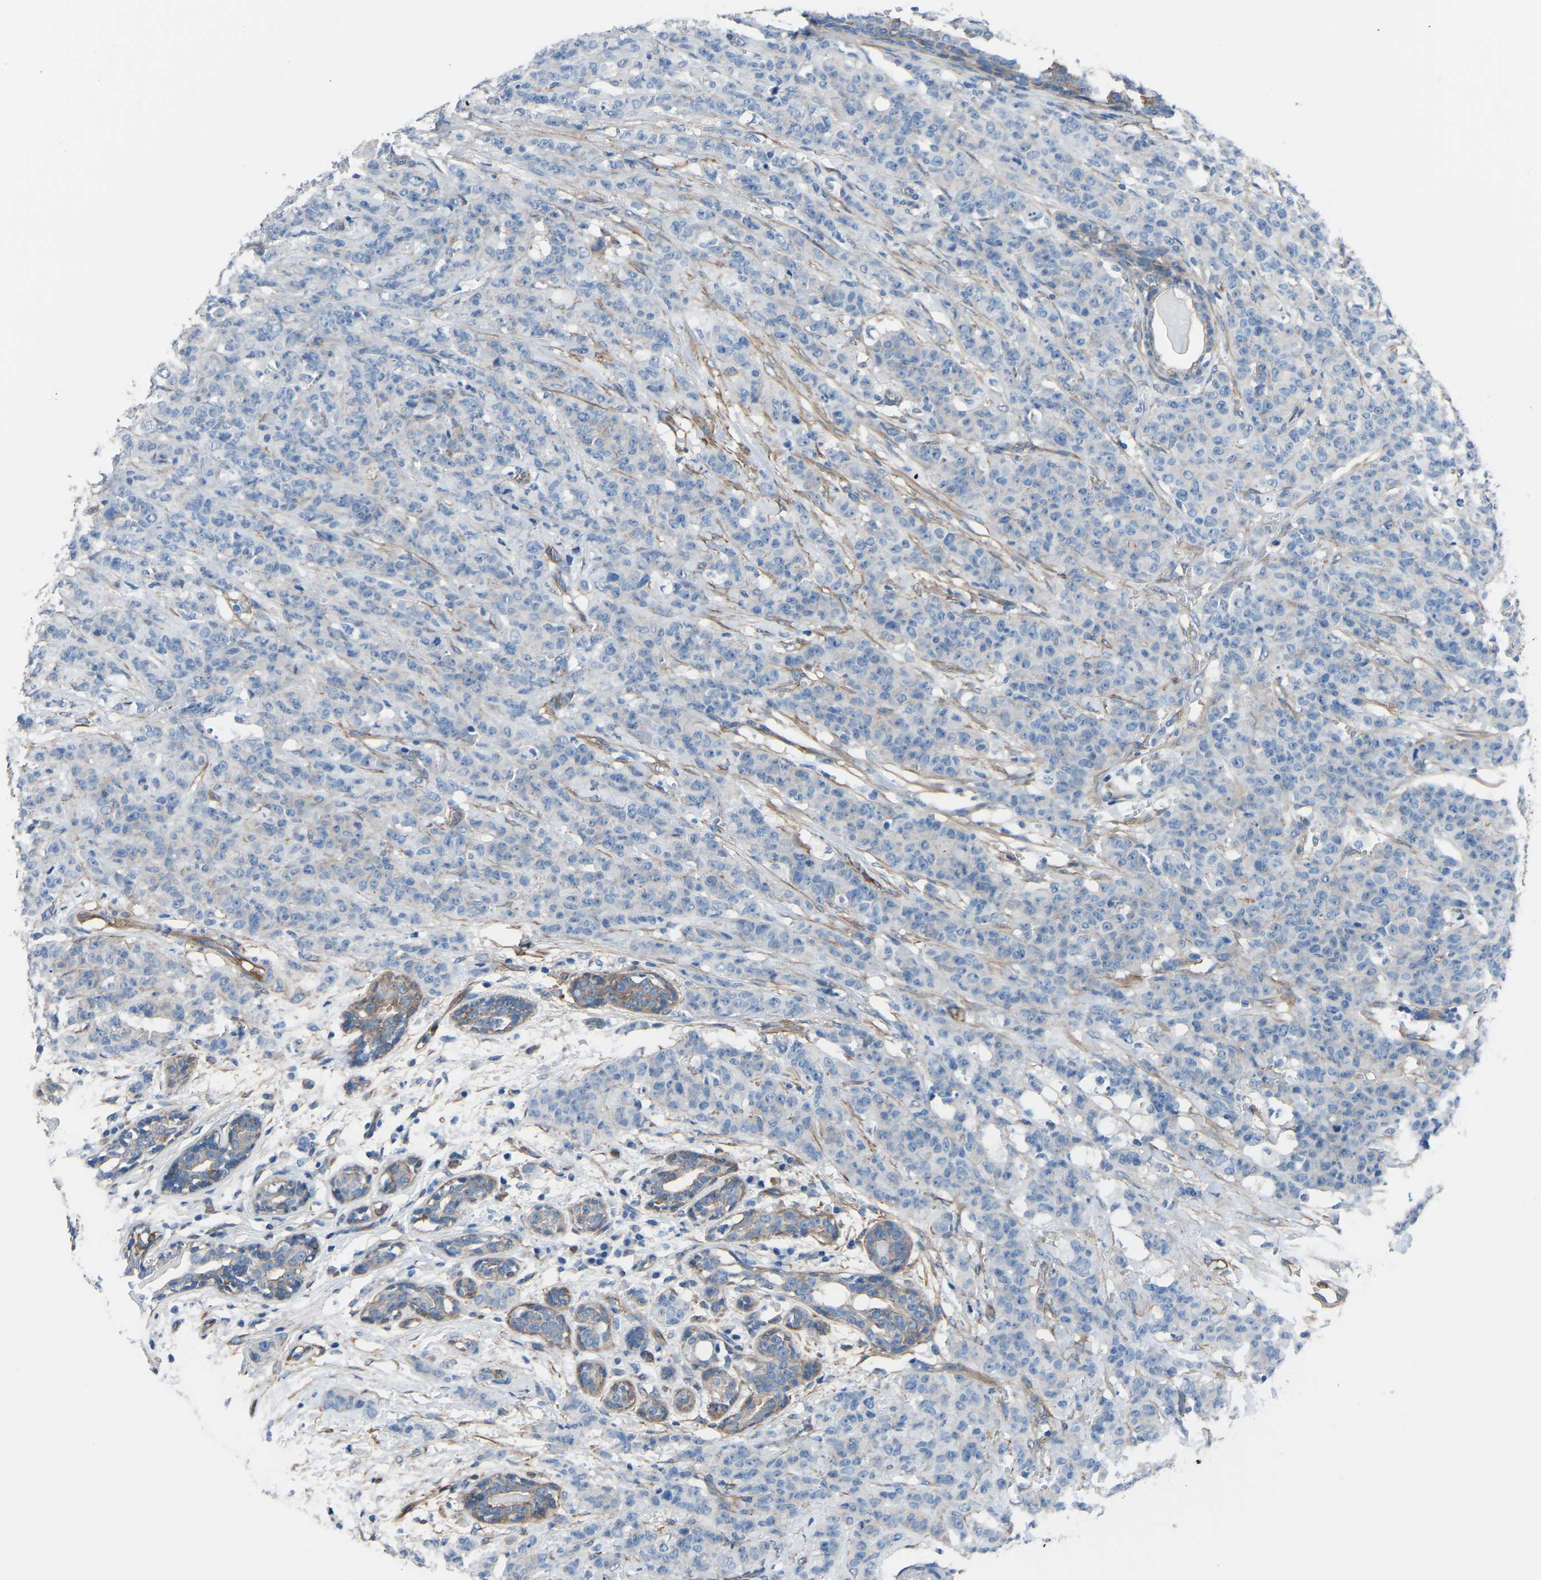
{"staining": {"intensity": "negative", "quantity": "none", "location": "none"}, "tissue": "breast cancer", "cell_type": "Tumor cells", "image_type": "cancer", "snomed": [{"axis": "morphology", "description": "Normal tissue, NOS"}, {"axis": "morphology", "description": "Duct carcinoma"}, {"axis": "topography", "description": "Breast"}], "caption": "Immunohistochemical staining of human invasive ductal carcinoma (breast) shows no significant expression in tumor cells. Nuclei are stained in blue.", "gene": "MYH10", "patient": {"sex": "female", "age": 40}}